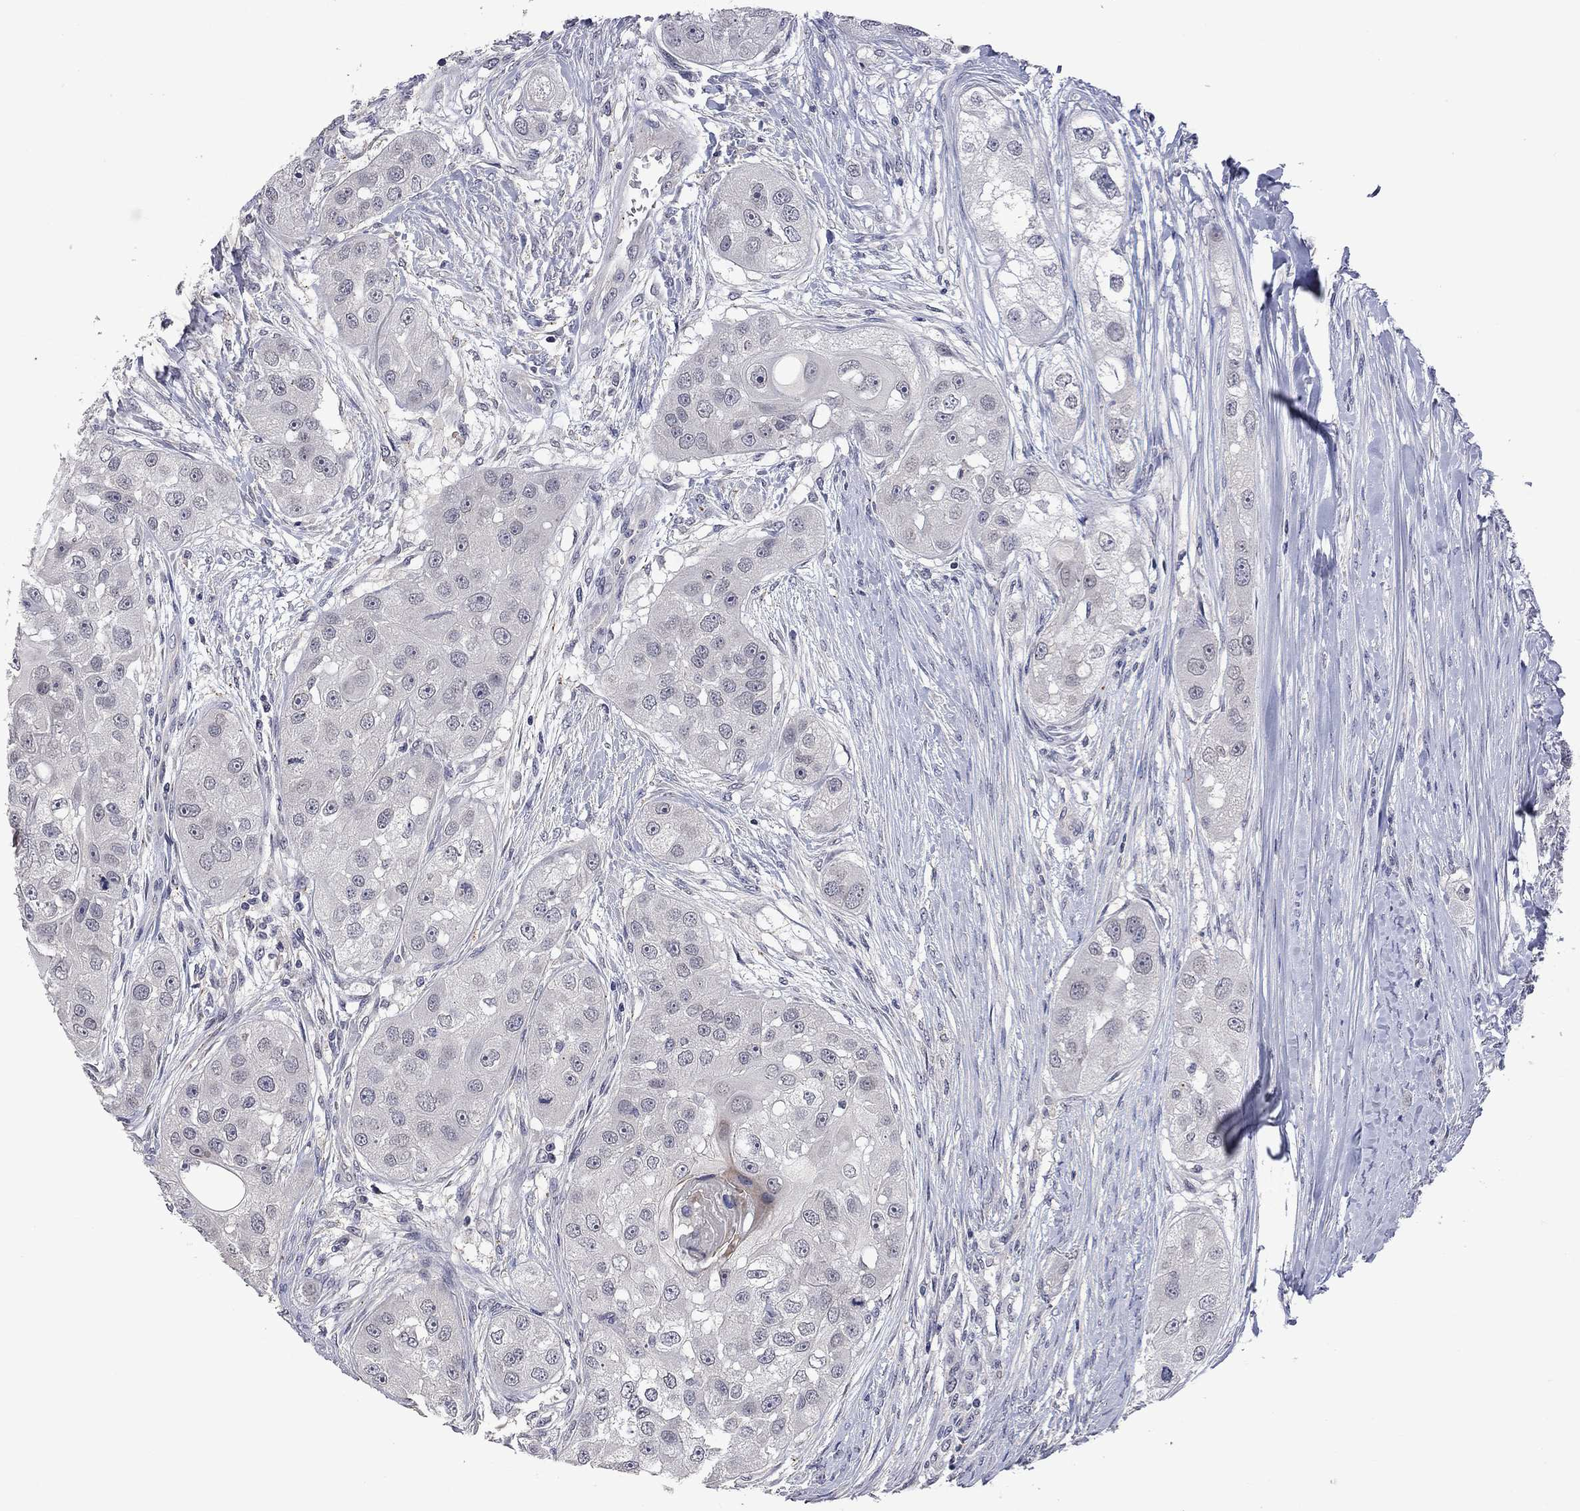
{"staining": {"intensity": "negative", "quantity": "none", "location": "none"}, "tissue": "head and neck cancer", "cell_type": "Tumor cells", "image_type": "cancer", "snomed": [{"axis": "morphology", "description": "Normal tissue, NOS"}, {"axis": "morphology", "description": "Squamous cell carcinoma, NOS"}, {"axis": "topography", "description": "Skeletal muscle"}, {"axis": "topography", "description": "Head-Neck"}], "caption": "Micrograph shows no protein expression in tumor cells of head and neck squamous cell carcinoma tissue.", "gene": "FABP12", "patient": {"sex": "male", "age": 51}}